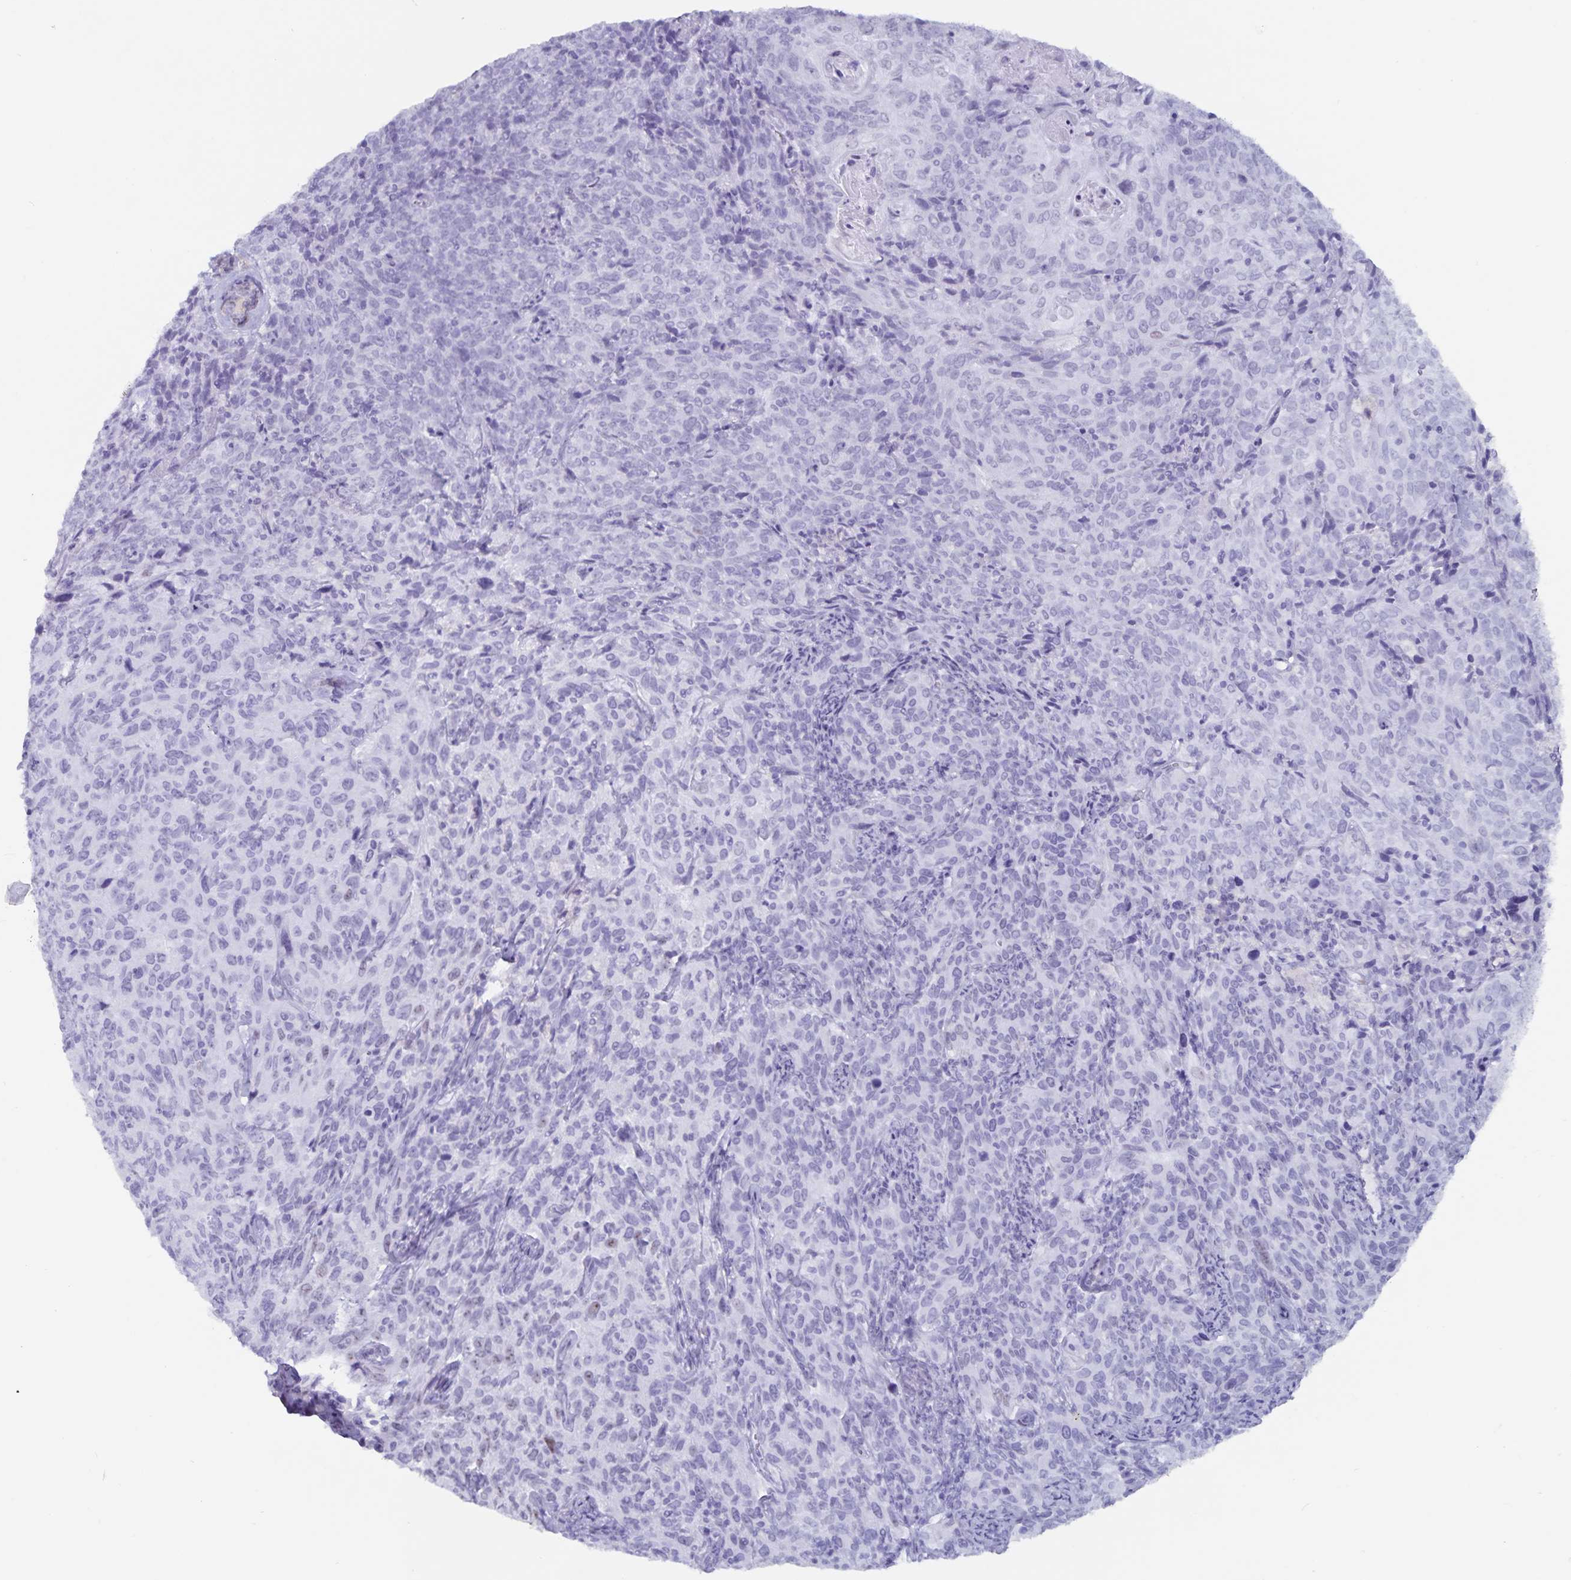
{"staining": {"intensity": "negative", "quantity": "none", "location": "none"}, "tissue": "cervical cancer", "cell_type": "Tumor cells", "image_type": "cancer", "snomed": [{"axis": "morphology", "description": "Squamous cell carcinoma, NOS"}, {"axis": "topography", "description": "Cervix"}], "caption": "Immunohistochemistry (IHC) of cervical squamous cell carcinoma shows no expression in tumor cells.", "gene": "GPR137", "patient": {"sex": "female", "age": 51}}